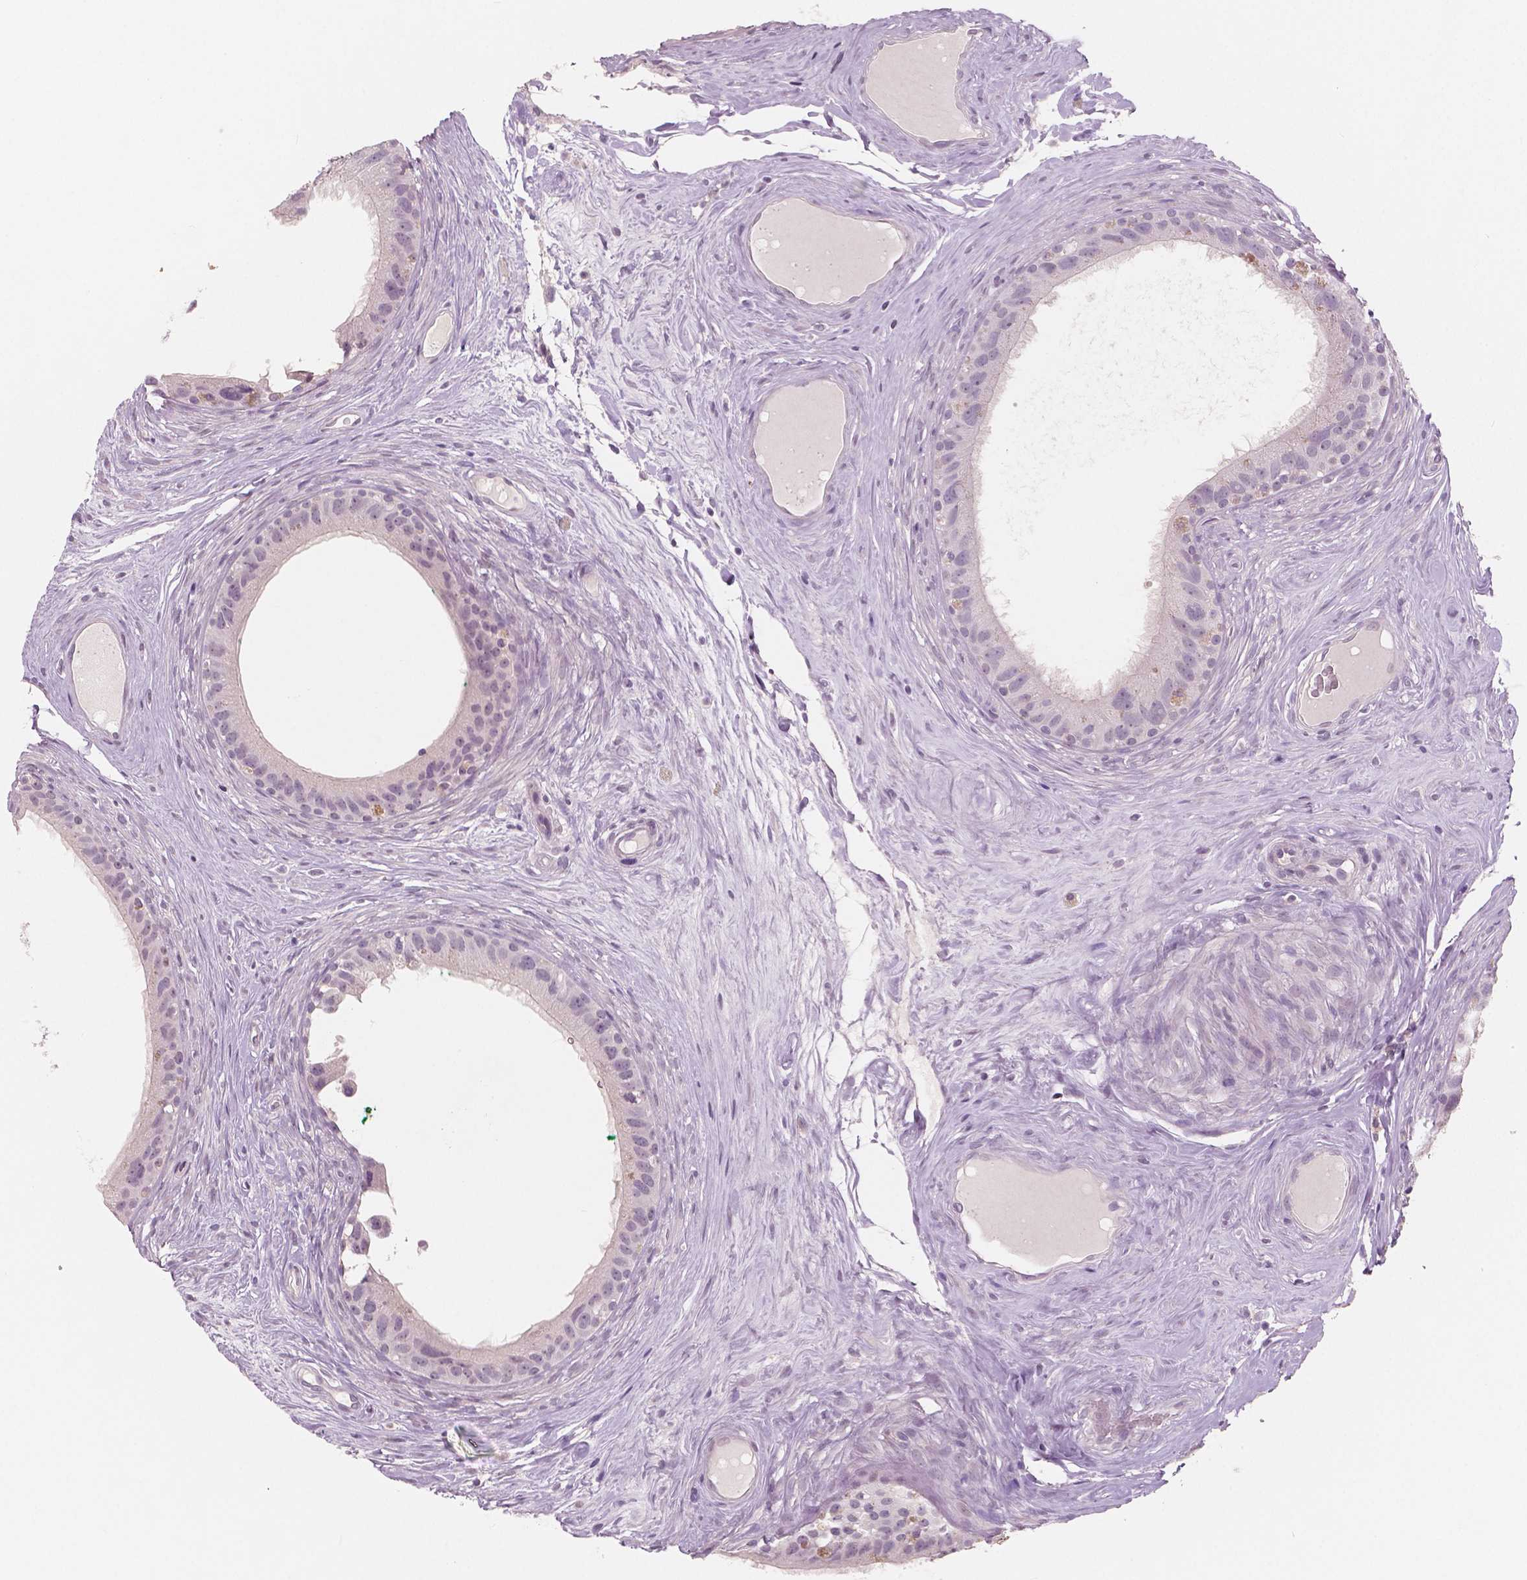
{"staining": {"intensity": "negative", "quantity": "none", "location": "none"}, "tissue": "epididymis", "cell_type": "Glandular cells", "image_type": "normal", "snomed": [{"axis": "morphology", "description": "Normal tissue, NOS"}, {"axis": "topography", "description": "Epididymis"}], "caption": "Immunohistochemical staining of unremarkable epididymis displays no significant staining in glandular cells.", "gene": "RNASE7", "patient": {"sex": "male", "age": 59}}